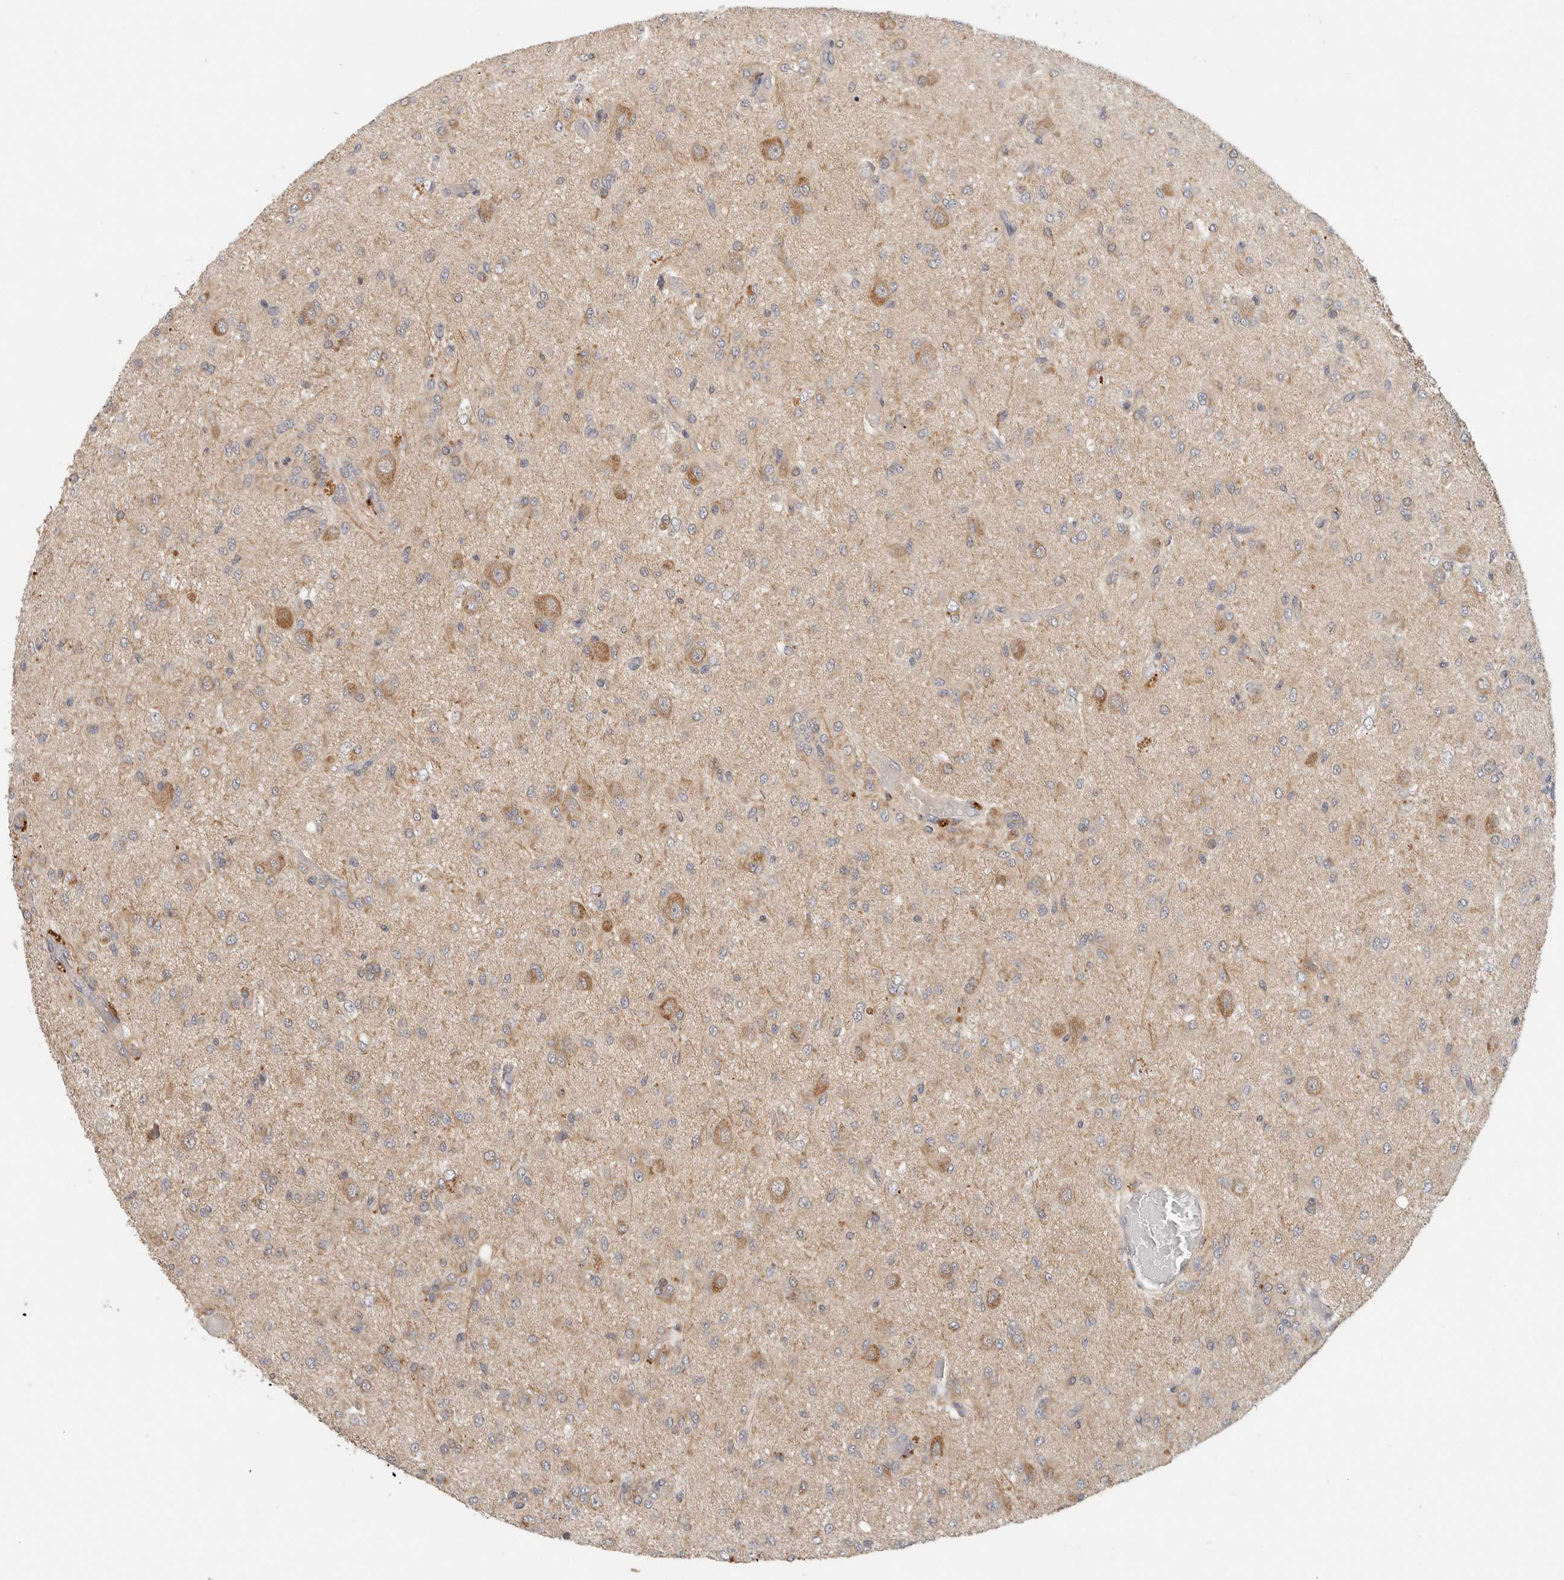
{"staining": {"intensity": "weak", "quantity": "<25%", "location": "cytoplasmic/membranous"}, "tissue": "glioma", "cell_type": "Tumor cells", "image_type": "cancer", "snomed": [{"axis": "morphology", "description": "Glioma, malignant, High grade"}, {"axis": "topography", "description": "Brain"}], "caption": "High magnification brightfield microscopy of glioma stained with DAB (3,3'-diaminobenzidine) (brown) and counterstained with hematoxylin (blue): tumor cells show no significant expression.", "gene": "SGK1", "patient": {"sex": "female", "age": 59}}